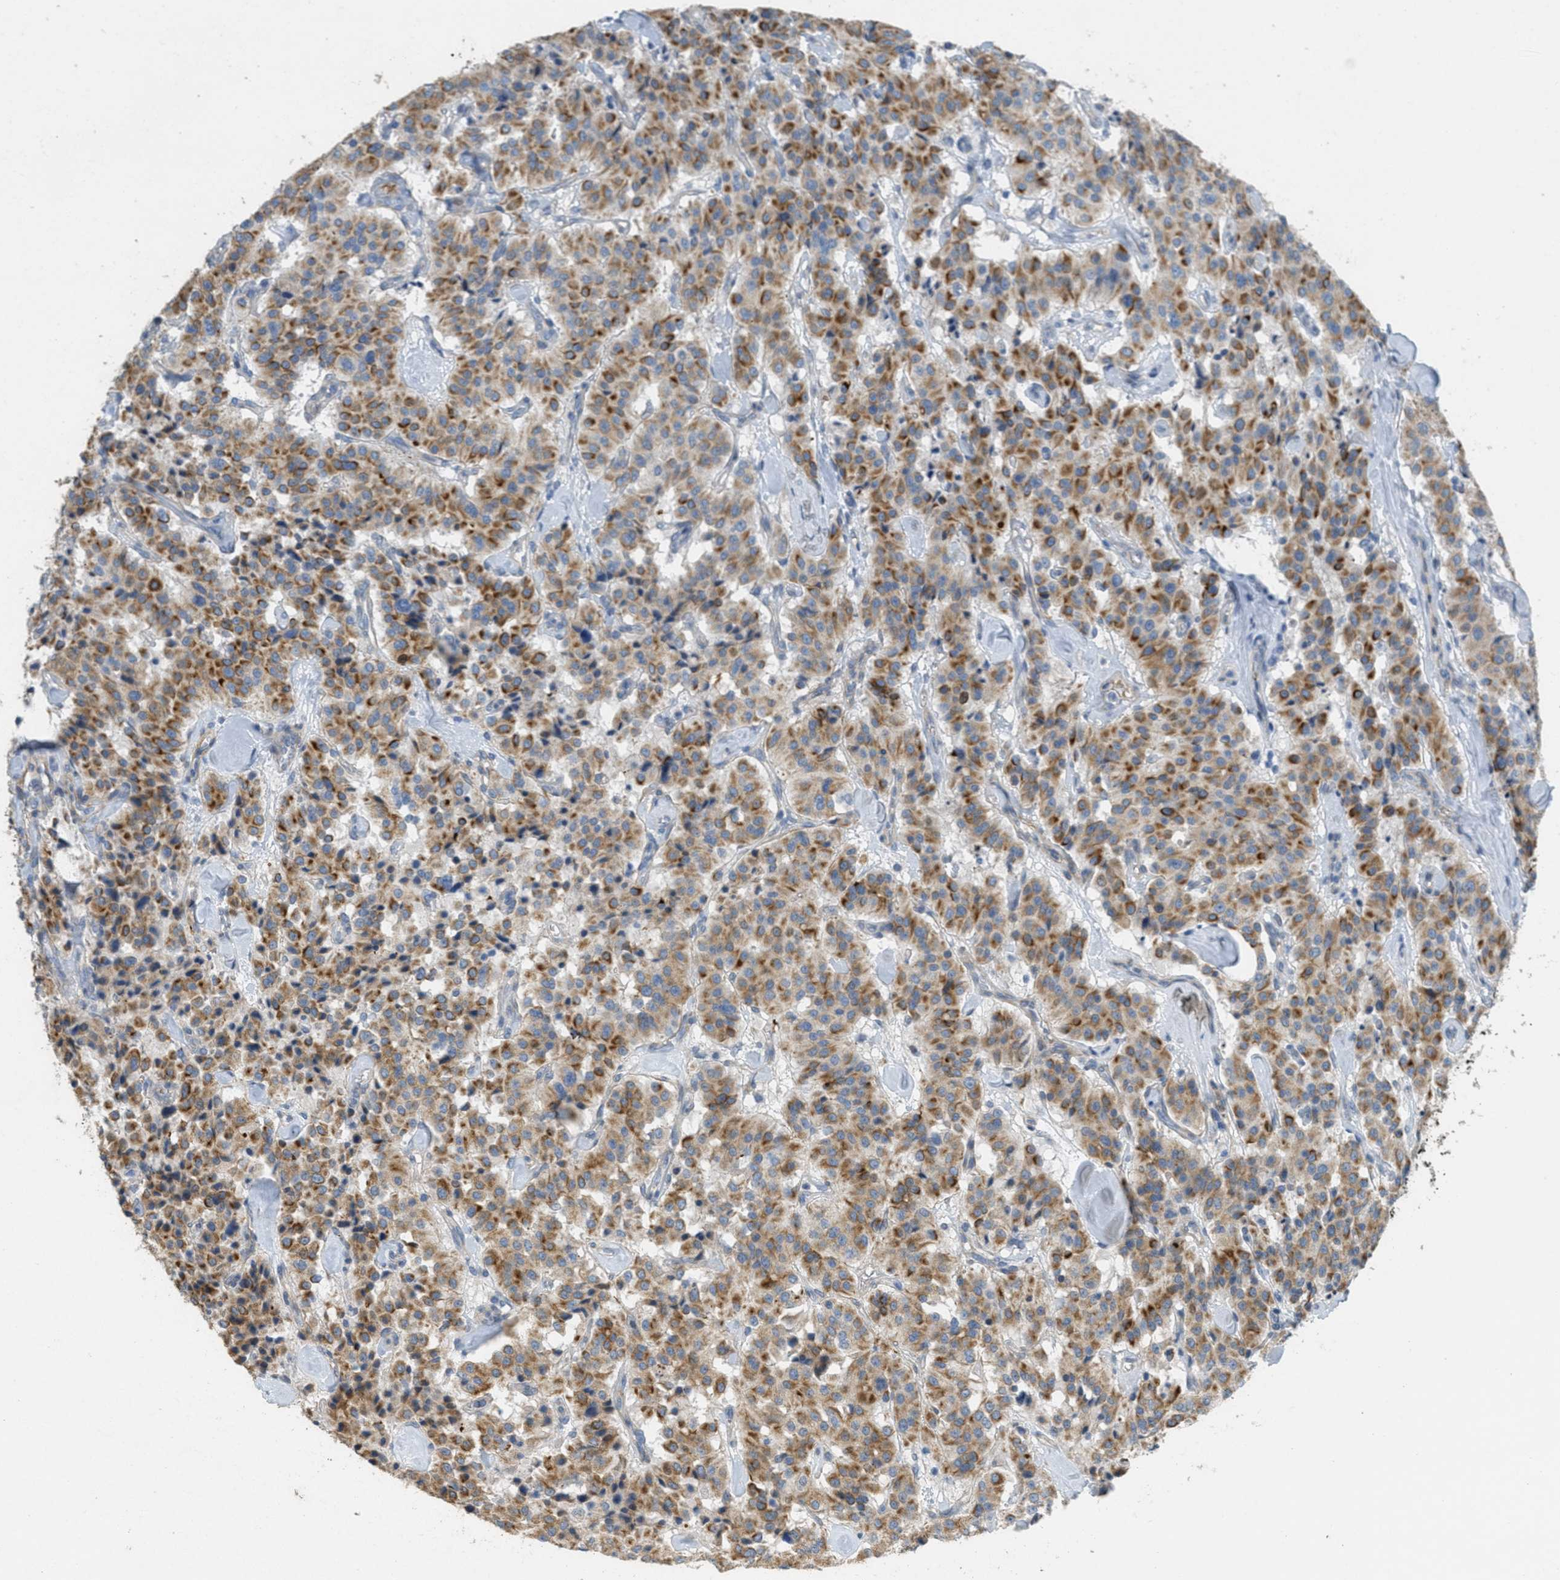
{"staining": {"intensity": "strong", "quantity": ">75%", "location": "cytoplasmic/membranous"}, "tissue": "carcinoid", "cell_type": "Tumor cells", "image_type": "cancer", "snomed": [{"axis": "morphology", "description": "Carcinoid, malignant, NOS"}, {"axis": "topography", "description": "Lung"}], "caption": "Immunohistochemical staining of malignant carcinoid exhibits high levels of strong cytoplasmic/membranous protein positivity in about >75% of tumor cells.", "gene": "MRS2", "patient": {"sex": "male", "age": 30}}